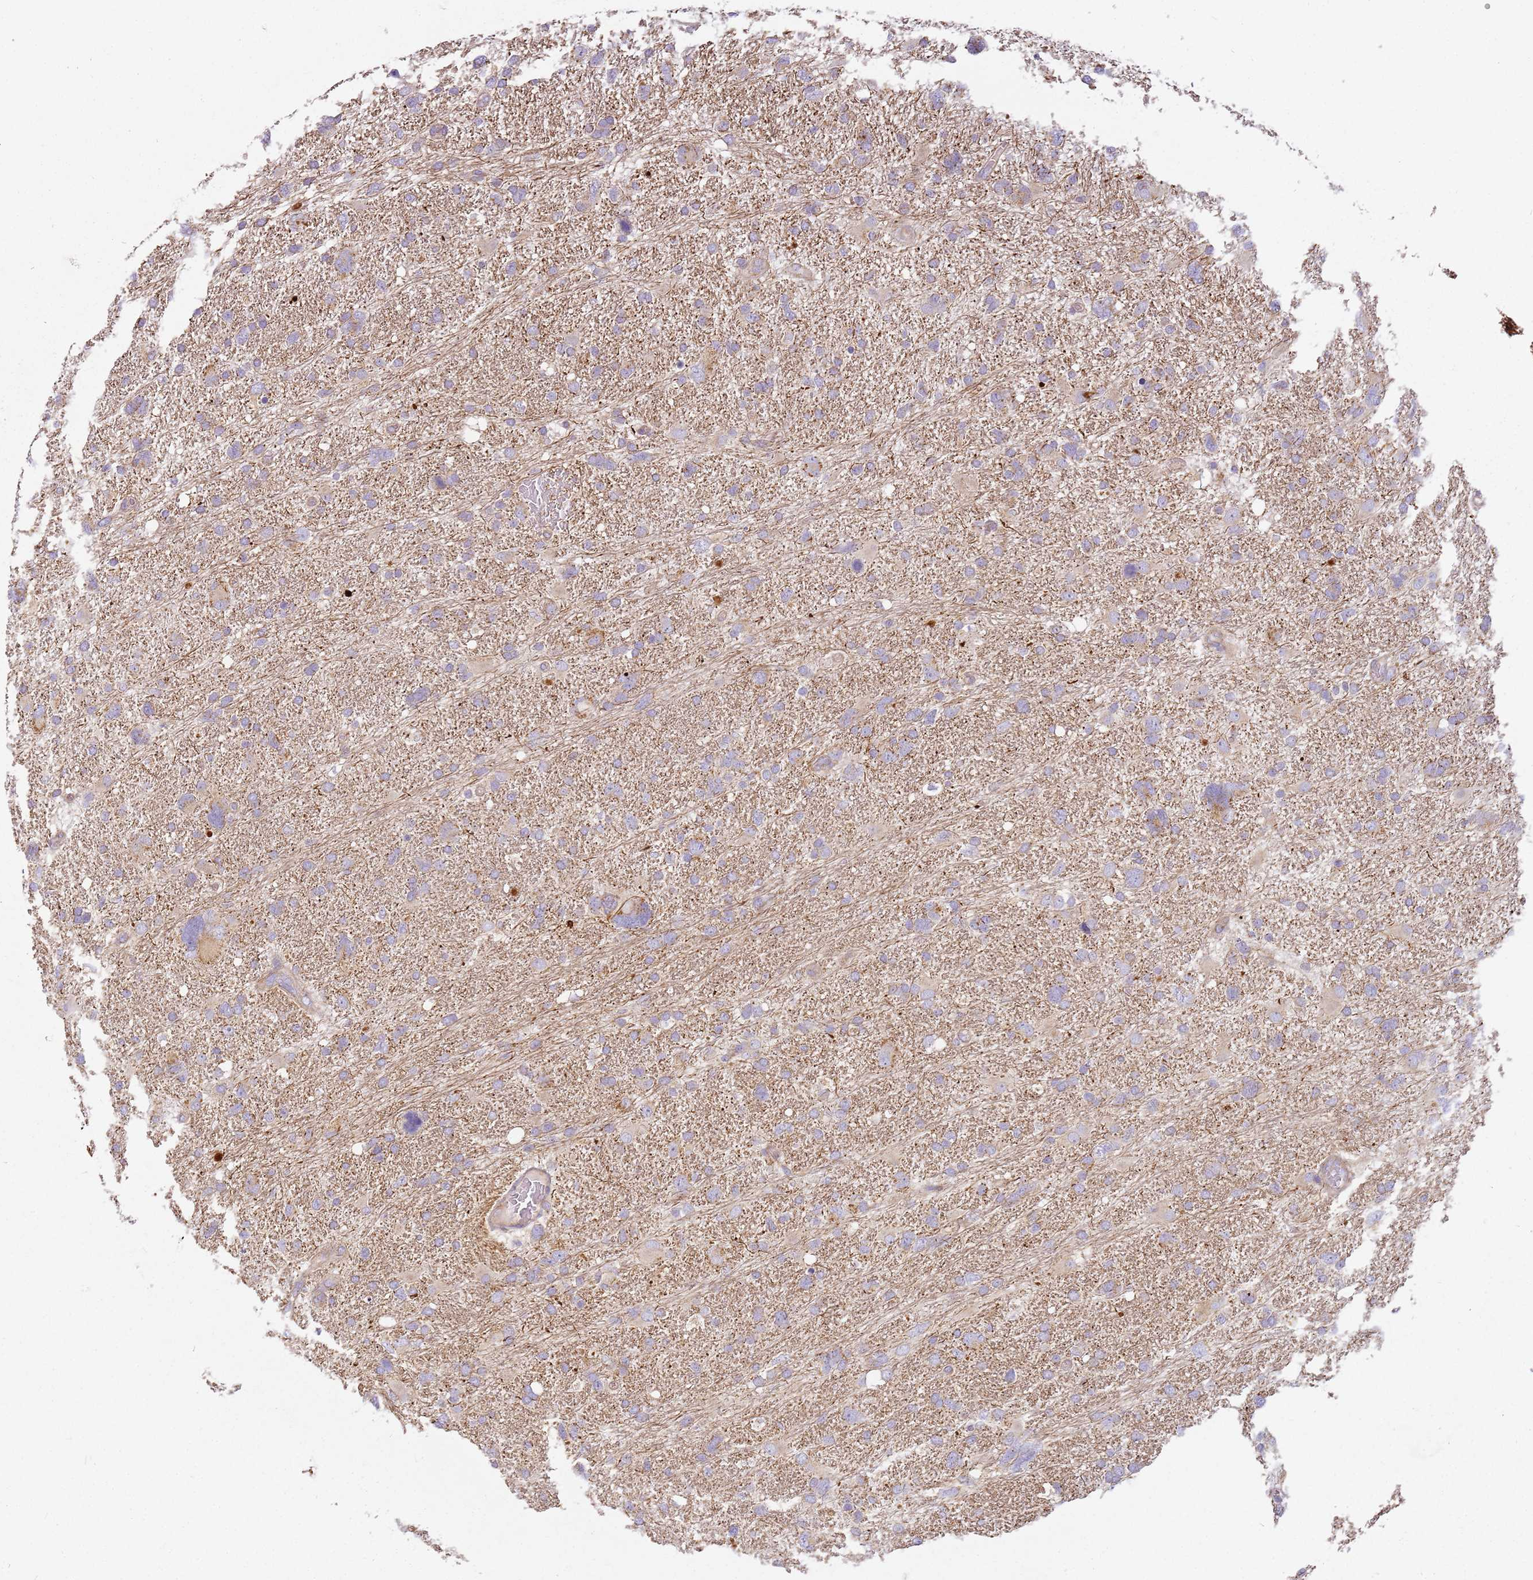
{"staining": {"intensity": "weak", "quantity": "25%-75%", "location": "cytoplasmic/membranous"}, "tissue": "glioma", "cell_type": "Tumor cells", "image_type": "cancer", "snomed": [{"axis": "morphology", "description": "Glioma, malignant, High grade"}, {"axis": "topography", "description": "Brain"}], "caption": "Glioma stained with DAB (3,3'-diaminobenzidine) immunohistochemistry (IHC) exhibits low levels of weak cytoplasmic/membranous positivity in approximately 25%-75% of tumor cells.", "gene": "TMEM200C", "patient": {"sex": "male", "age": 61}}